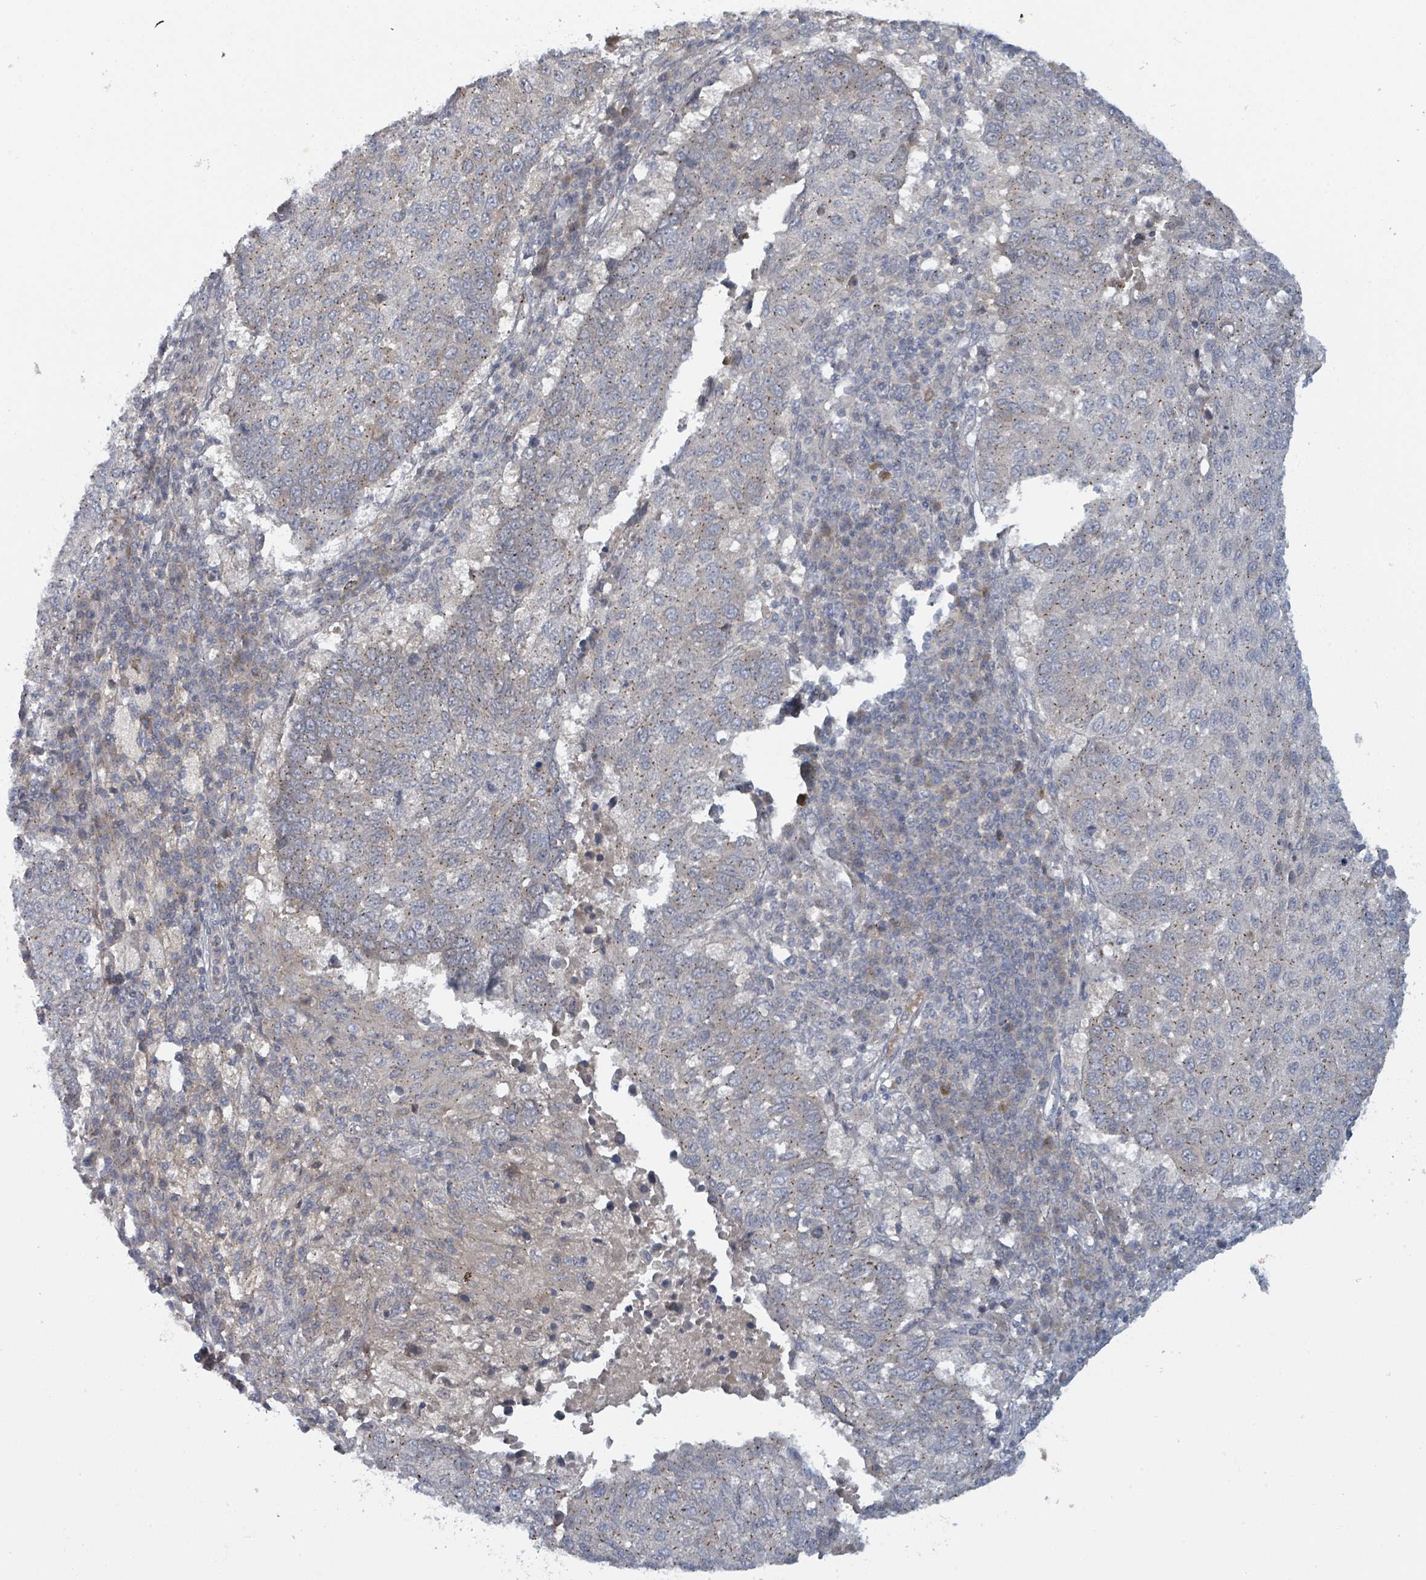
{"staining": {"intensity": "weak", "quantity": "25%-75%", "location": "cytoplasmic/membranous"}, "tissue": "lung cancer", "cell_type": "Tumor cells", "image_type": "cancer", "snomed": [{"axis": "morphology", "description": "Squamous cell carcinoma, NOS"}, {"axis": "topography", "description": "Lung"}], "caption": "Immunohistochemical staining of lung cancer shows weak cytoplasmic/membranous protein staining in approximately 25%-75% of tumor cells. The protein is shown in brown color, while the nuclei are stained blue.", "gene": "COL5A3", "patient": {"sex": "male", "age": 73}}